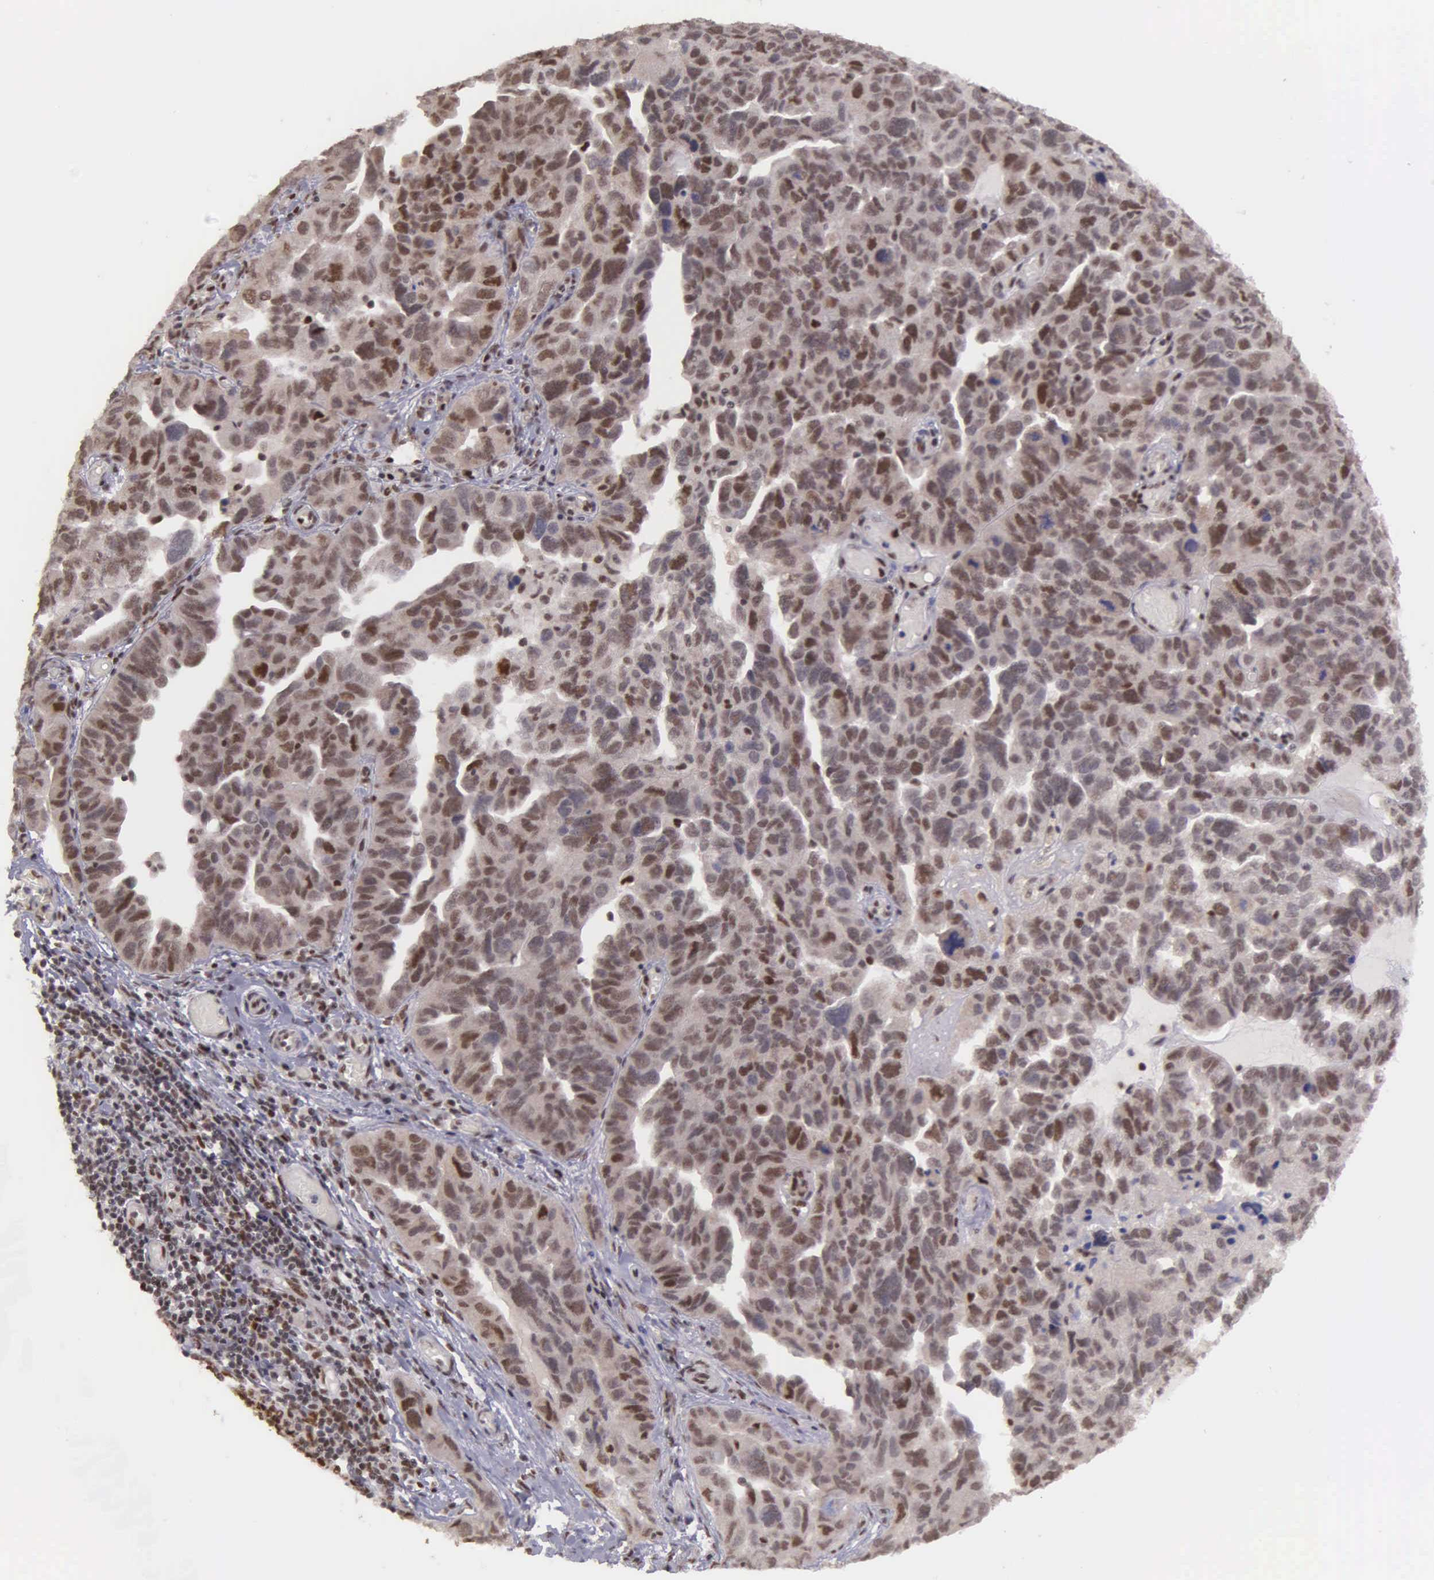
{"staining": {"intensity": "moderate", "quantity": "25%-75%", "location": "cytoplasmic/membranous,nuclear"}, "tissue": "ovarian cancer", "cell_type": "Tumor cells", "image_type": "cancer", "snomed": [{"axis": "morphology", "description": "Cystadenocarcinoma, serous, NOS"}, {"axis": "topography", "description": "Ovary"}], "caption": "Protein staining of ovarian cancer (serous cystadenocarcinoma) tissue exhibits moderate cytoplasmic/membranous and nuclear staining in approximately 25%-75% of tumor cells.", "gene": "UBR7", "patient": {"sex": "female", "age": 64}}